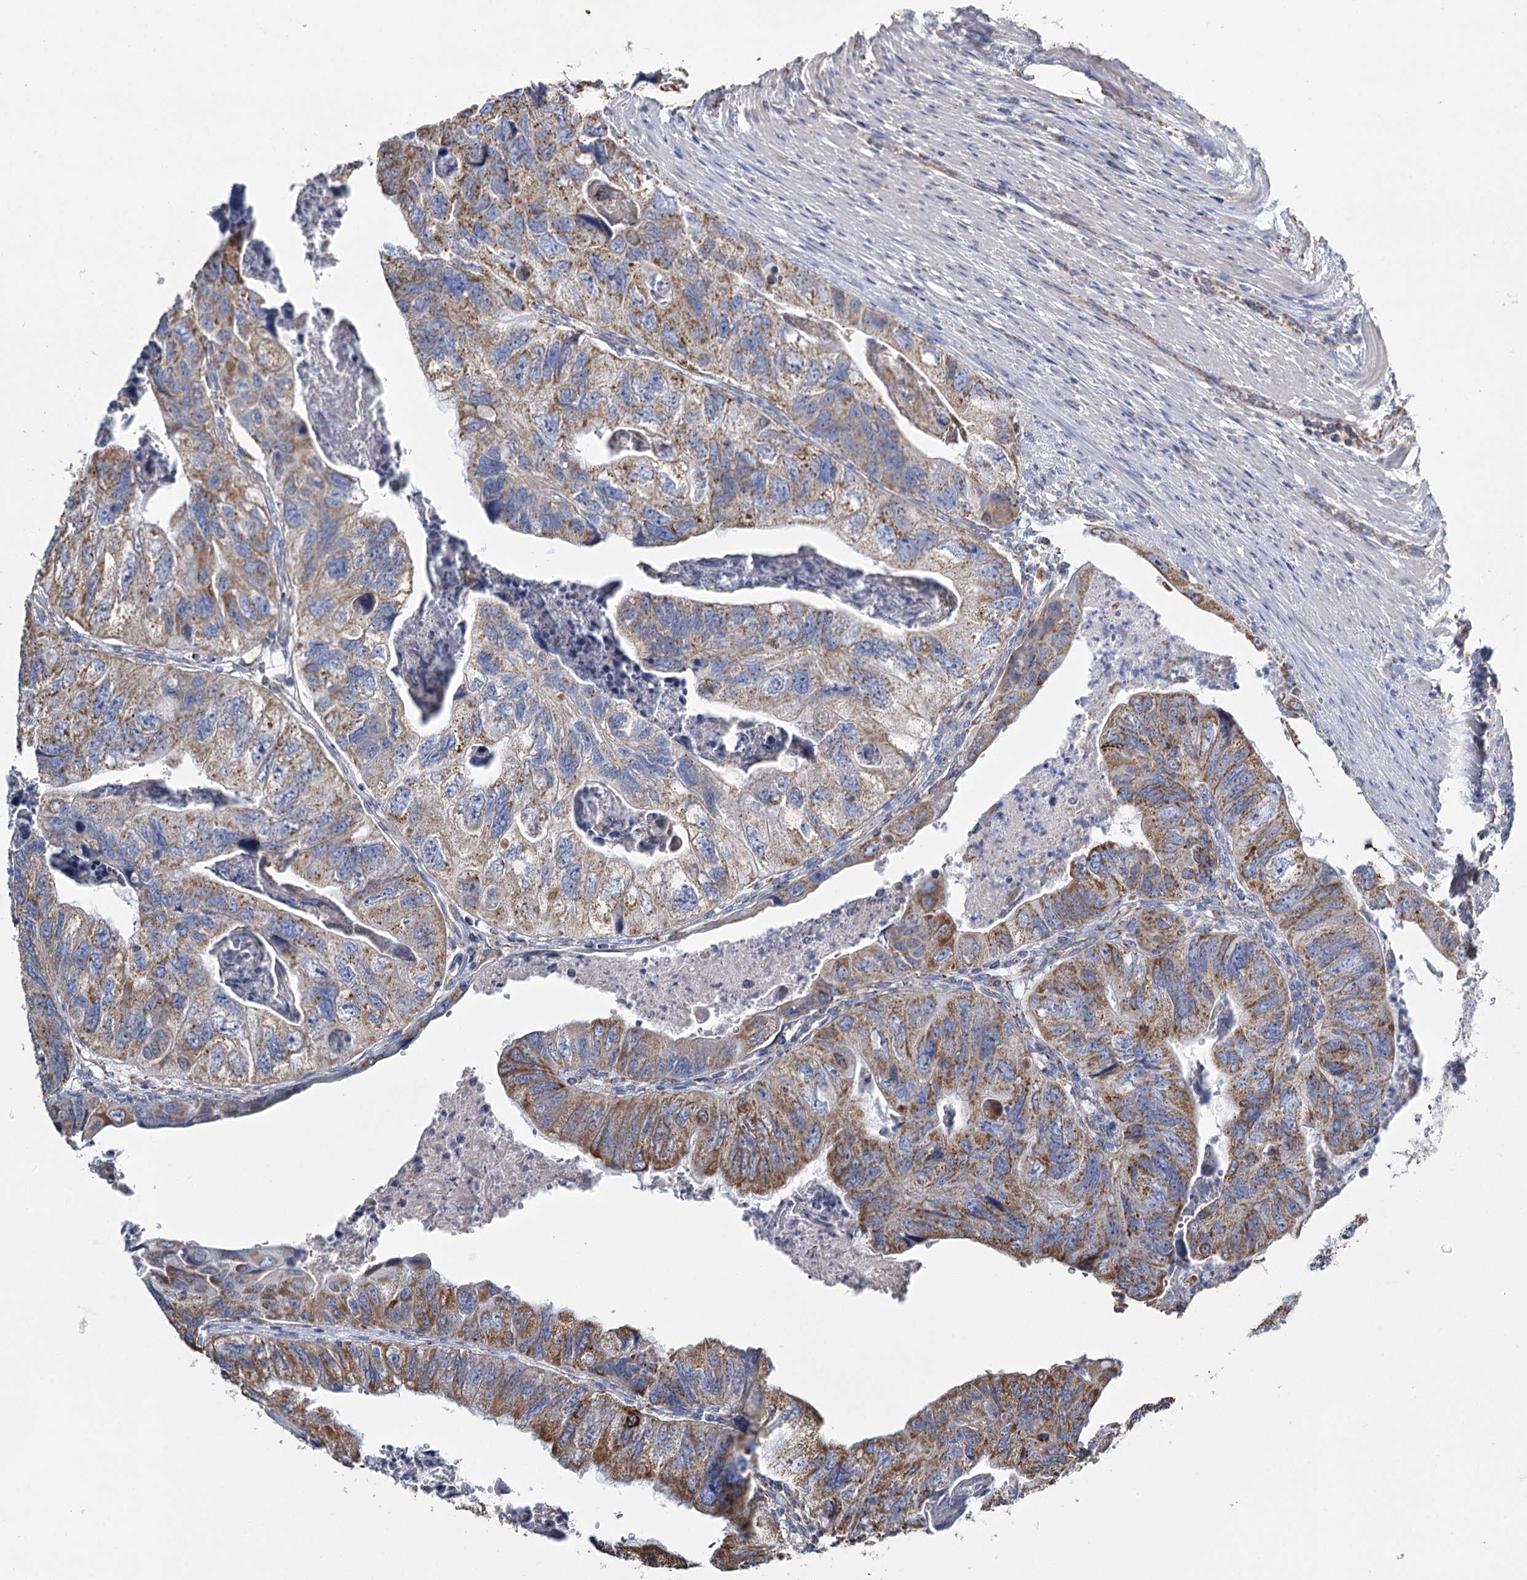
{"staining": {"intensity": "moderate", "quantity": ">75%", "location": "cytoplasmic/membranous"}, "tissue": "colorectal cancer", "cell_type": "Tumor cells", "image_type": "cancer", "snomed": [{"axis": "morphology", "description": "Adenocarcinoma, NOS"}, {"axis": "topography", "description": "Rectum"}], "caption": "About >75% of tumor cells in human colorectal cancer (adenocarcinoma) exhibit moderate cytoplasmic/membranous protein expression as visualized by brown immunohistochemical staining.", "gene": "MRPL44", "patient": {"sex": "male", "age": 63}}